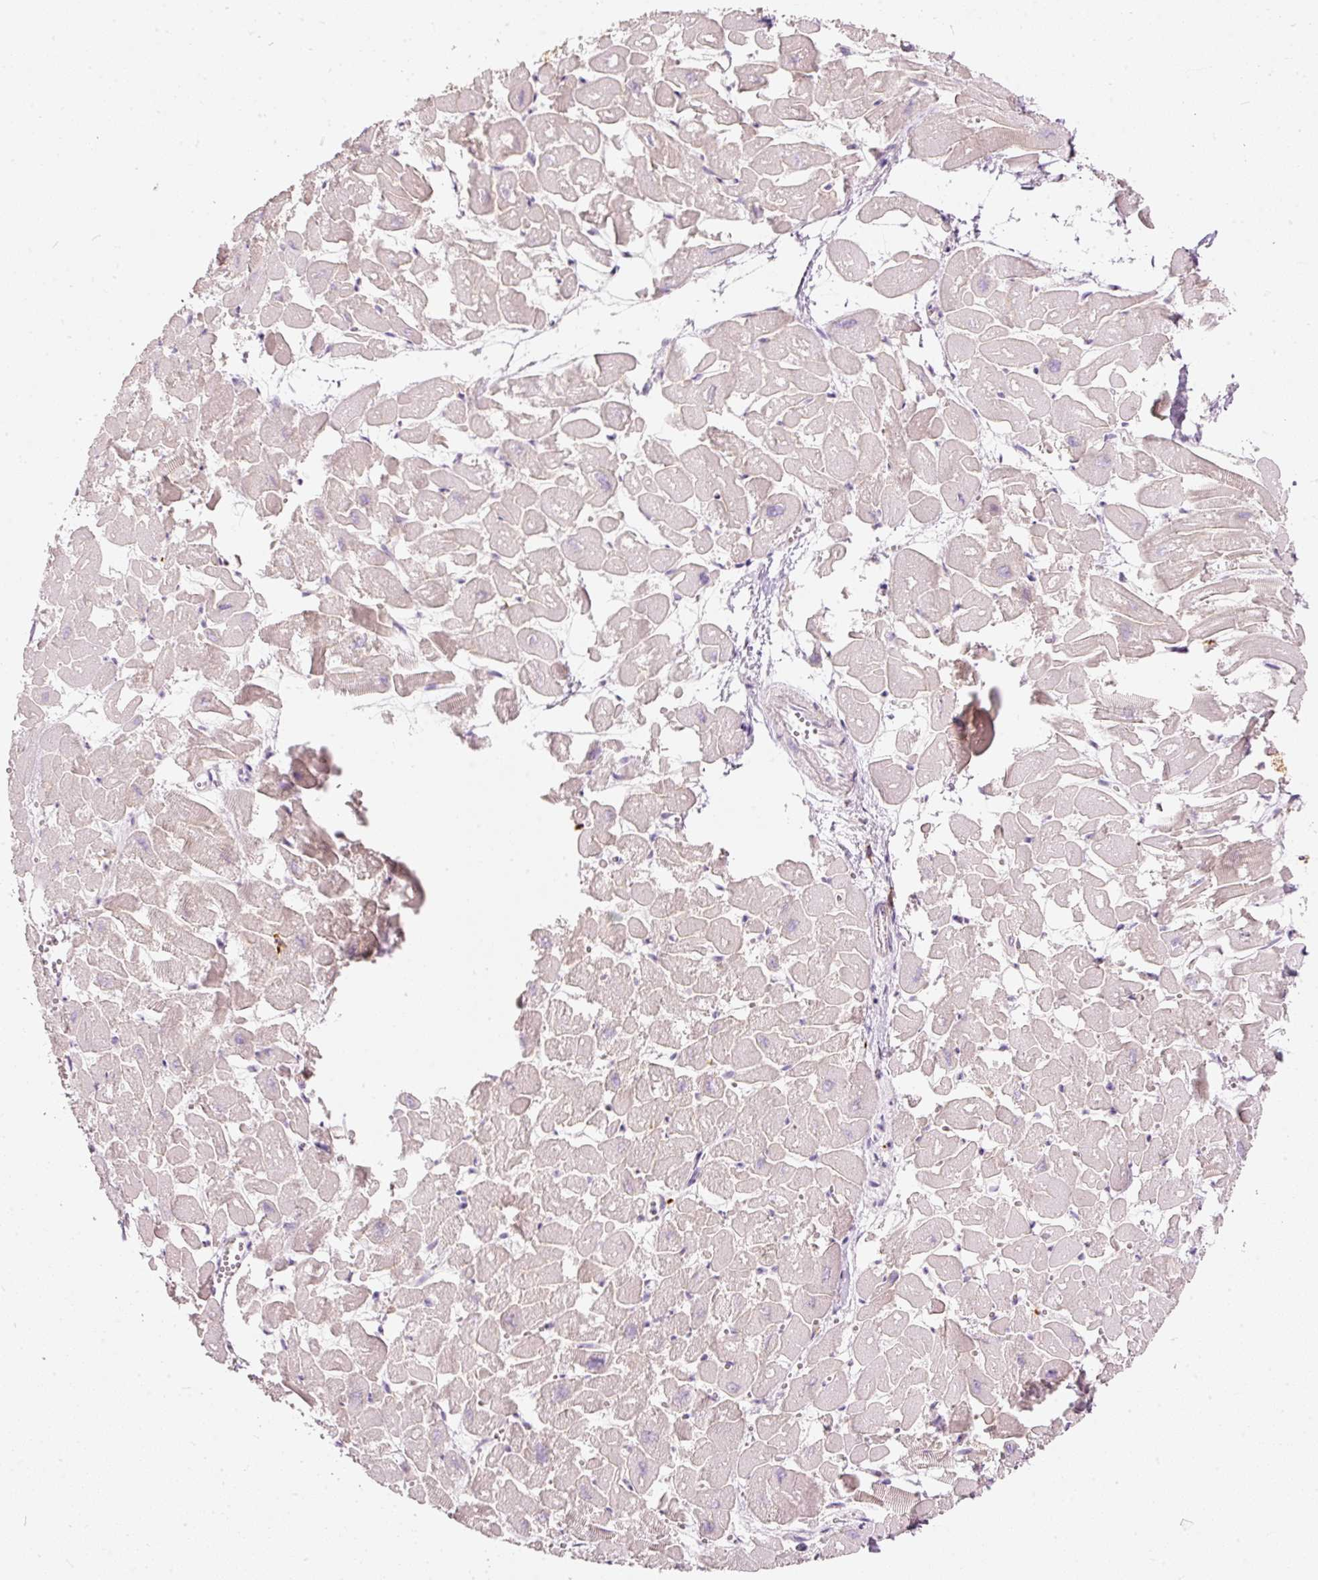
{"staining": {"intensity": "weak", "quantity": "<25%", "location": "cytoplasmic/membranous"}, "tissue": "heart muscle", "cell_type": "Cardiomyocytes", "image_type": "normal", "snomed": [{"axis": "morphology", "description": "Normal tissue, NOS"}, {"axis": "topography", "description": "Heart"}], "caption": "High magnification brightfield microscopy of benign heart muscle stained with DAB (3,3'-diaminobenzidine) (brown) and counterstained with hematoxylin (blue): cardiomyocytes show no significant expression. (DAB immunohistochemistry with hematoxylin counter stain).", "gene": "MTHFD2", "patient": {"sex": "male", "age": 54}}